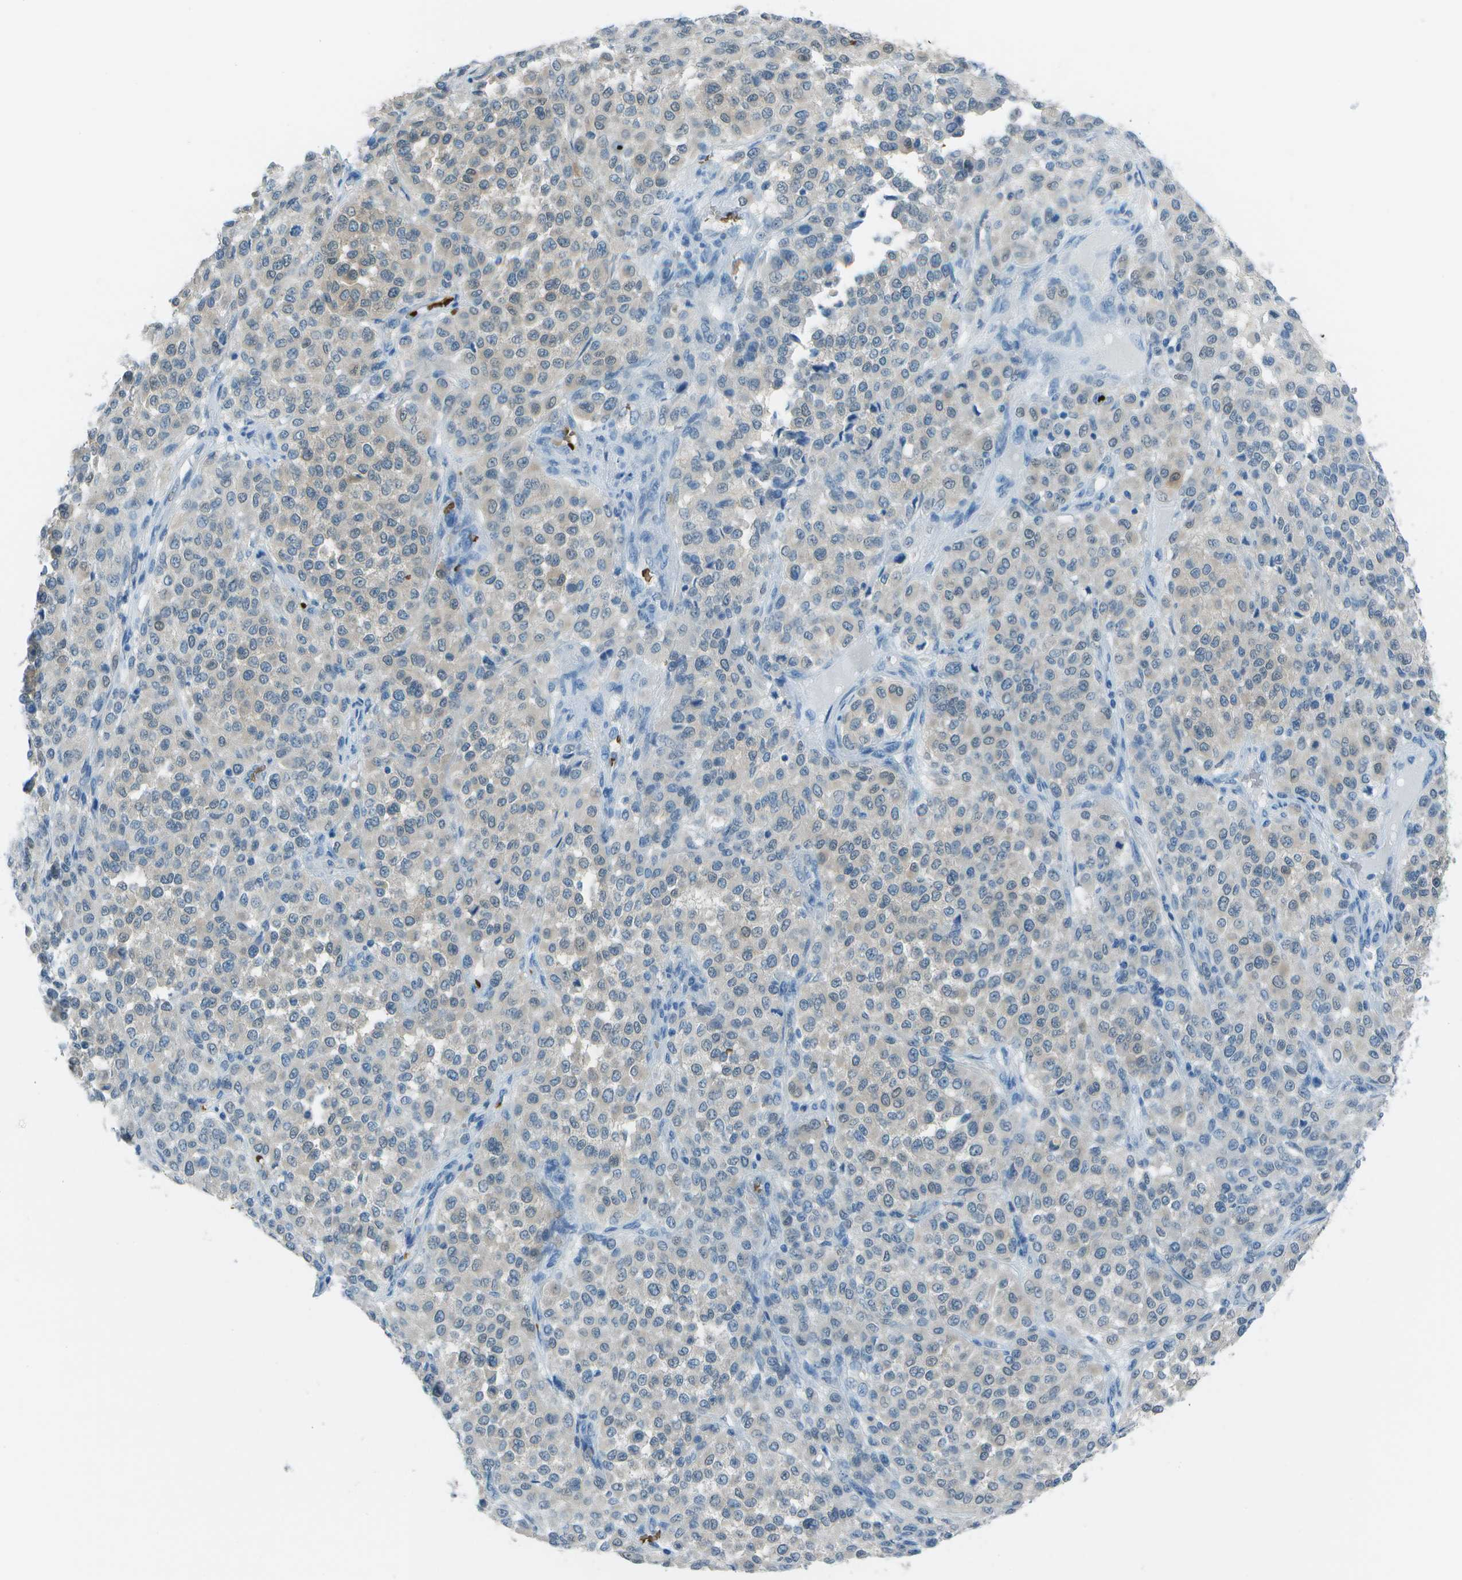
{"staining": {"intensity": "weak", "quantity": "<25%", "location": "nuclear"}, "tissue": "melanoma", "cell_type": "Tumor cells", "image_type": "cancer", "snomed": [{"axis": "morphology", "description": "Malignant melanoma, Metastatic site"}, {"axis": "topography", "description": "Pancreas"}], "caption": "High magnification brightfield microscopy of melanoma stained with DAB (3,3'-diaminobenzidine) (brown) and counterstained with hematoxylin (blue): tumor cells show no significant positivity. The staining is performed using DAB brown chromogen with nuclei counter-stained in using hematoxylin.", "gene": "ASL", "patient": {"sex": "female", "age": 30}}